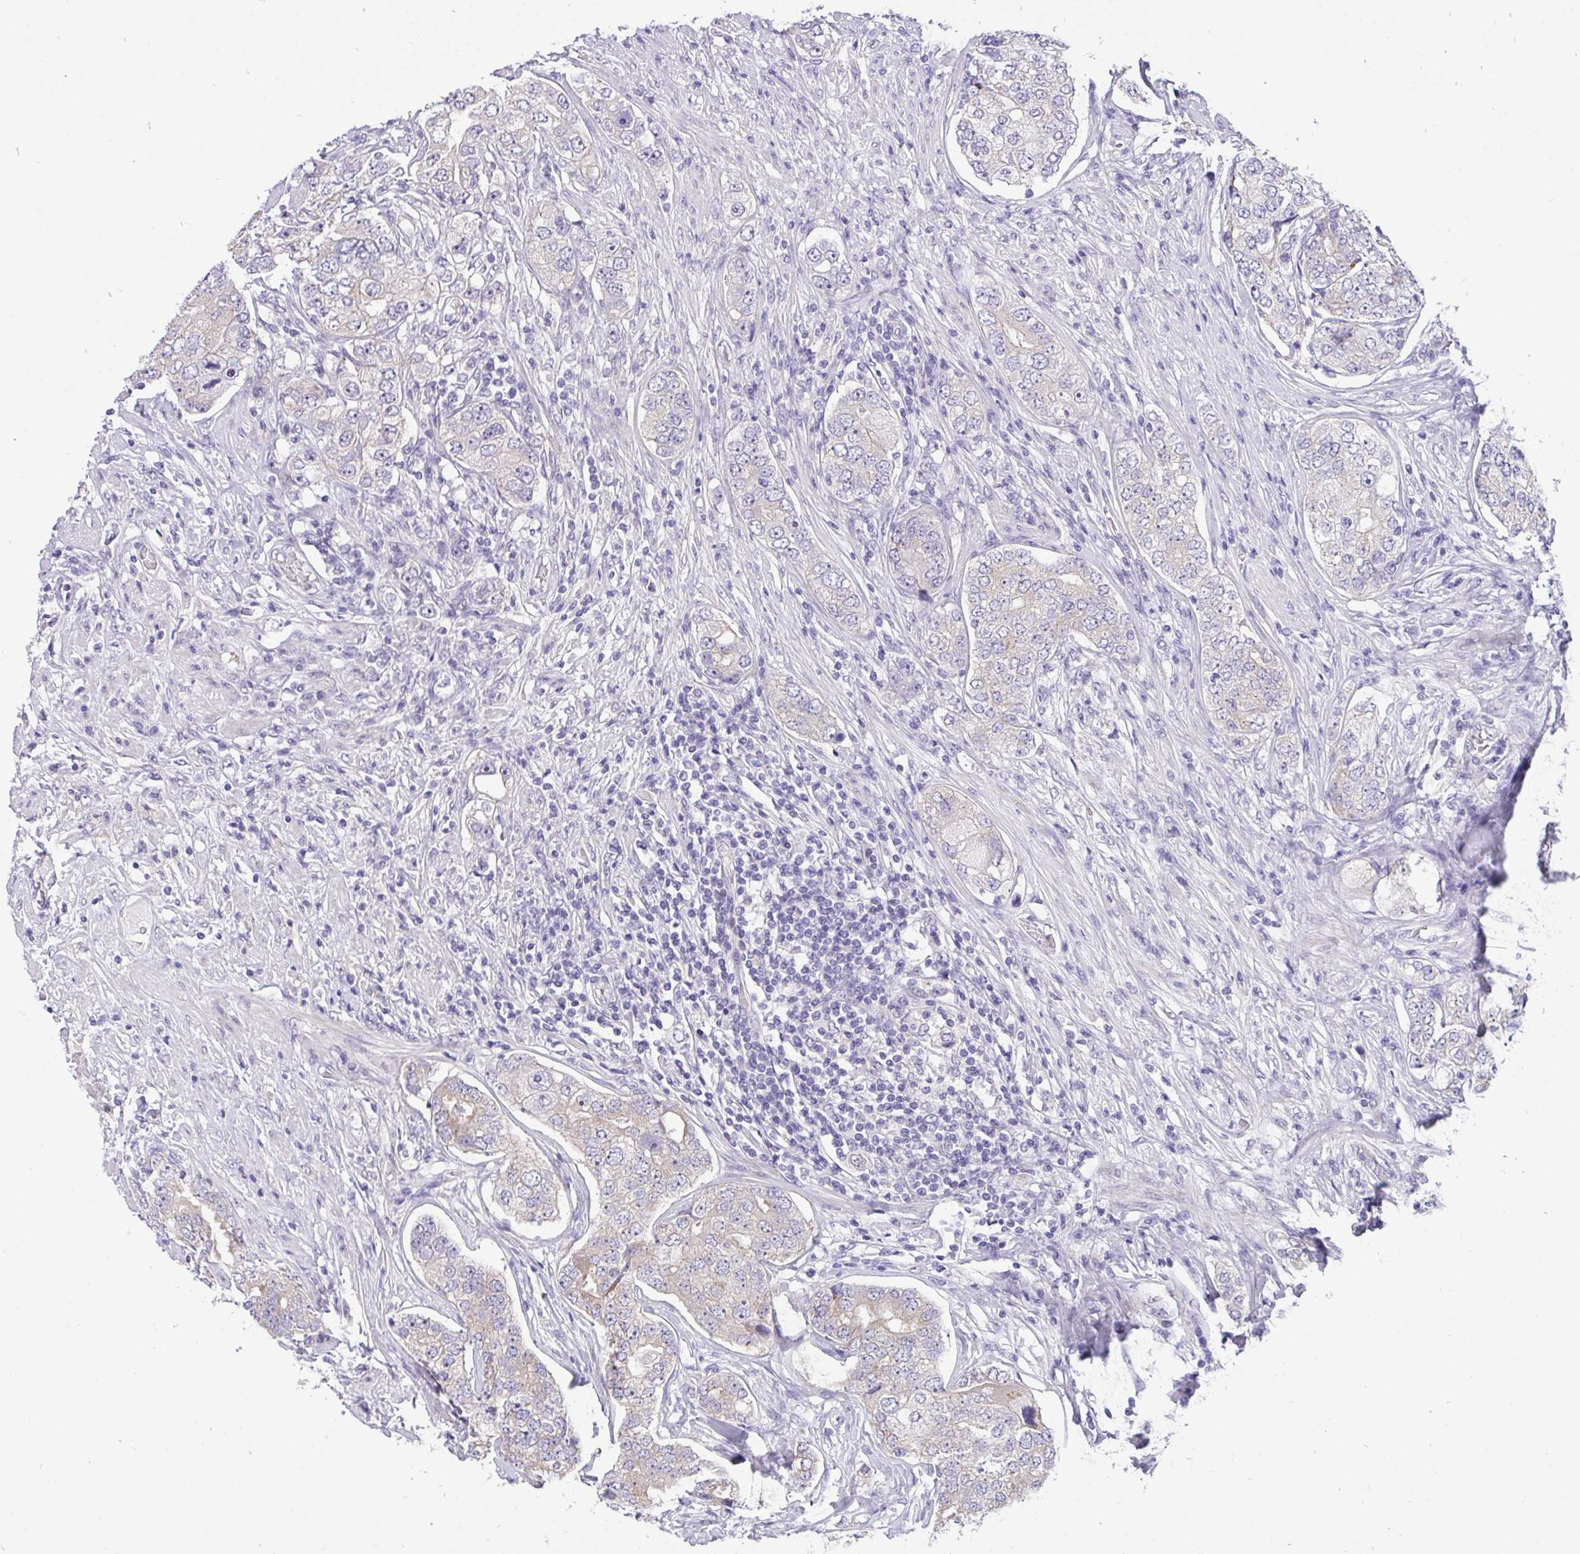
{"staining": {"intensity": "negative", "quantity": "none", "location": "none"}, "tissue": "prostate cancer", "cell_type": "Tumor cells", "image_type": "cancer", "snomed": [{"axis": "morphology", "description": "Adenocarcinoma, High grade"}, {"axis": "topography", "description": "Prostate"}], "caption": "Human prostate high-grade adenocarcinoma stained for a protein using immunohistochemistry exhibits no staining in tumor cells.", "gene": "VGLL3", "patient": {"sex": "male", "age": 60}}